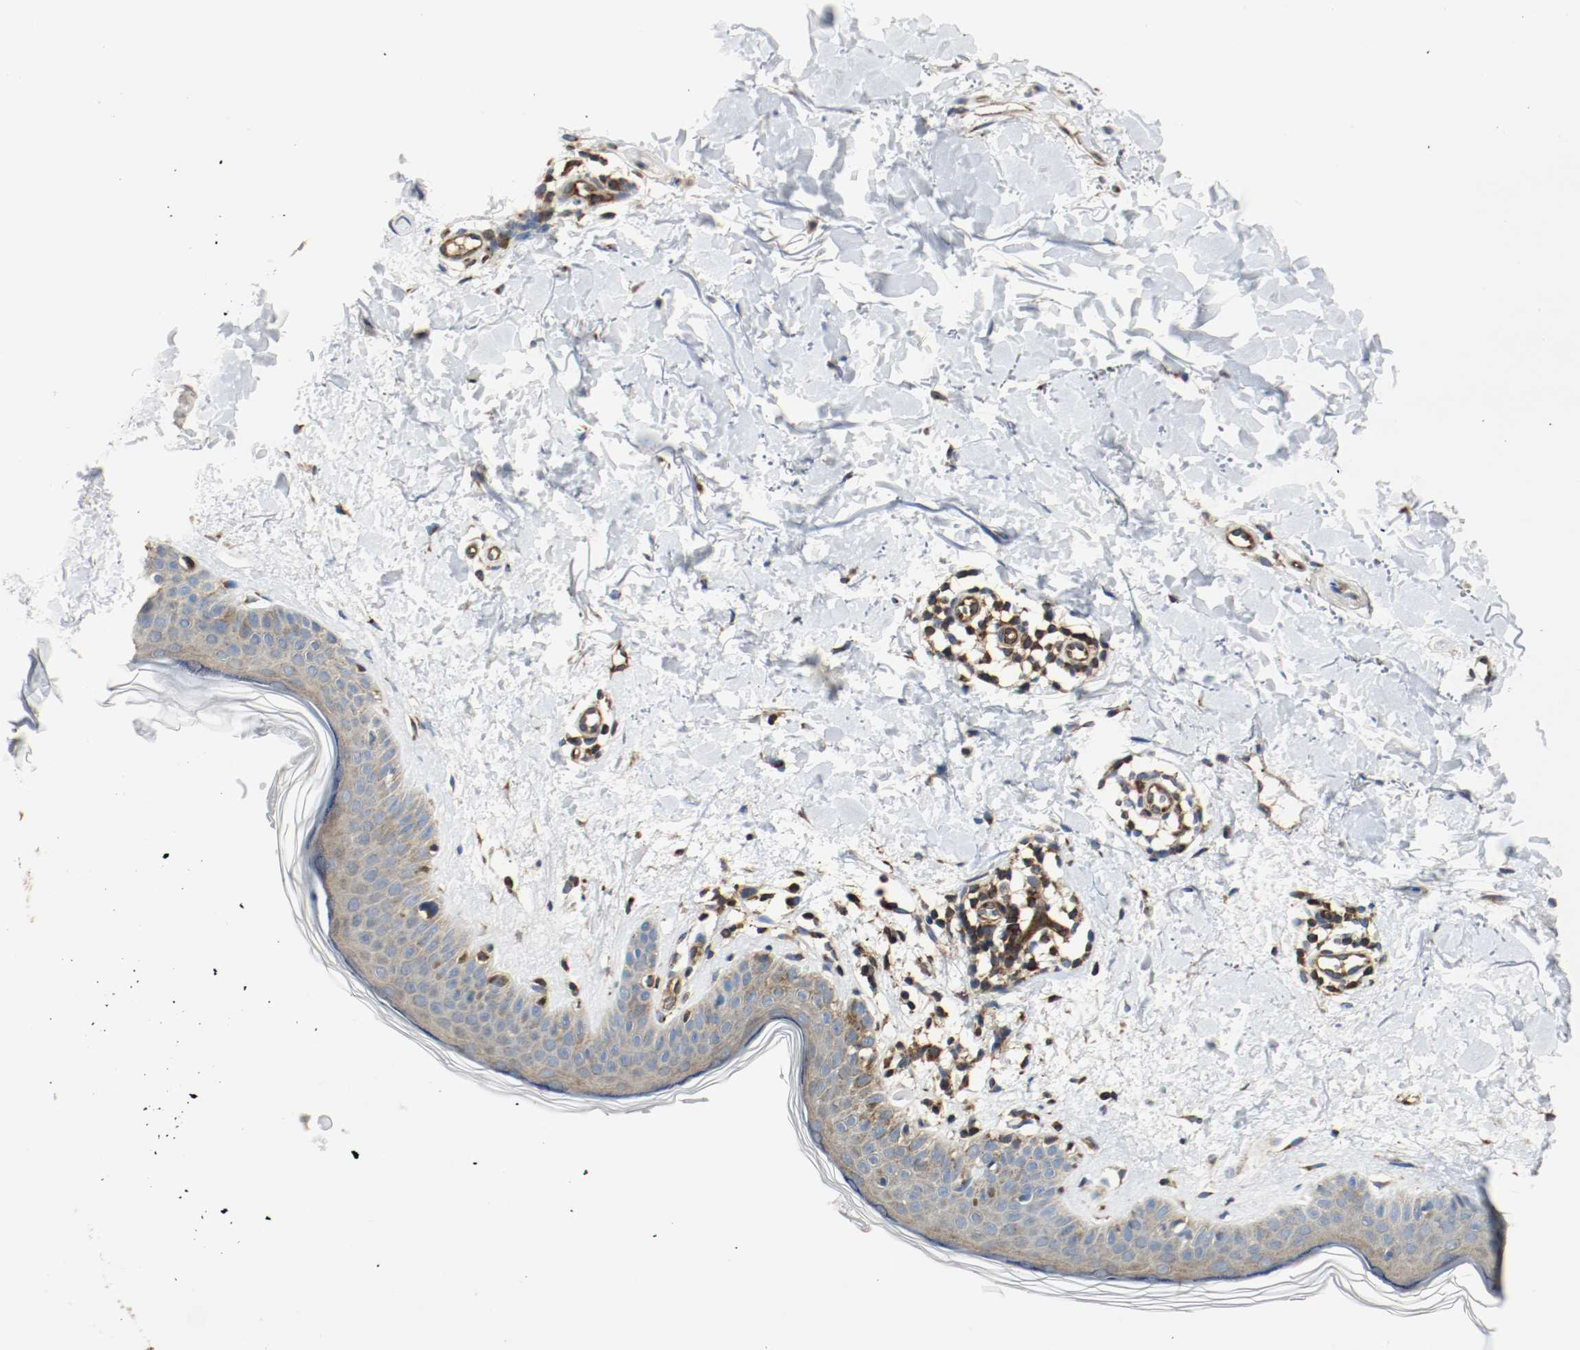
{"staining": {"intensity": "moderate", "quantity": ">75%", "location": "cytoplasmic/membranous"}, "tissue": "skin", "cell_type": "Fibroblasts", "image_type": "normal", "snomed": [{"axis": "morphology", "description": "Normal tissue, NOS"}, {"axis": "topography", "description": "Skin"}], "caption": "Immunohistochemistry photomicrograph of benign human skin stained for a protein (brown), which shows medium levels of moderate cytoplasmic/membranous staining in about >75% of fibroblasts.", "gene": "PLCG1", "patient": {"sex": "female", "age": 56}}